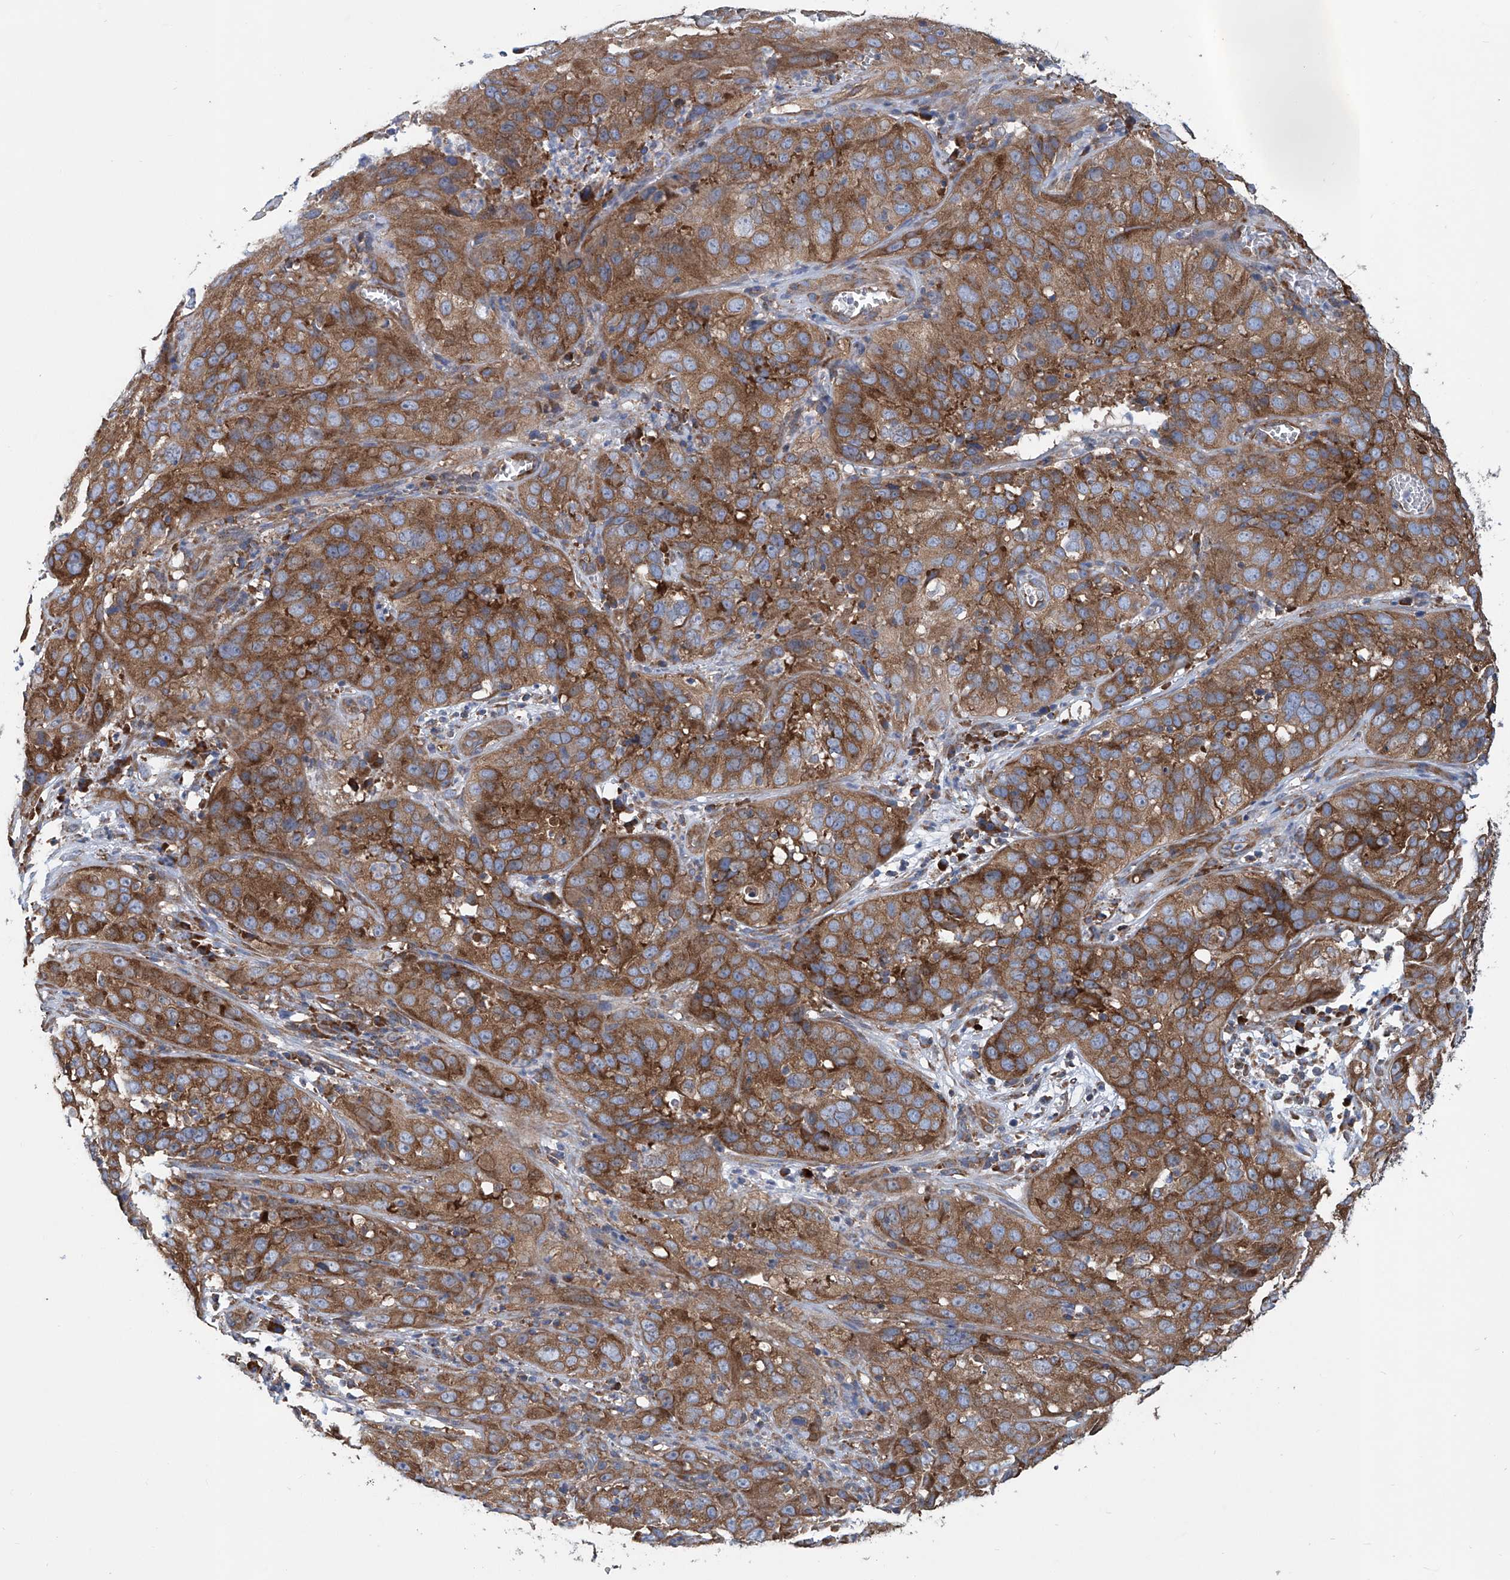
{"staining": {"intensity": "moderate", "quantity": ">75%", "location": "cytoplasmic/membranous"}, "tissue": "cervical cancer", "cell_type": "Tumor cells", "image_type": "cancer", "snomed": [{"axis": "morphology", "description": "Squamous cell carcinoma, NOS"}, {"axis": "topography", "description": "Cervix"}], "caption": "Immunohistochemistry micrograph of neoplastic tissue: human cervical cancer stained using immunohistochemistry (IHC) shows medium levels of moderate protein expression localized specifically in the cytoplasmic/membranous of tumor cells, appearing as a cytoplasmic/membranous brown color.", "gene": "SENP2", "patient": {"sex": "female", "age": 32}}